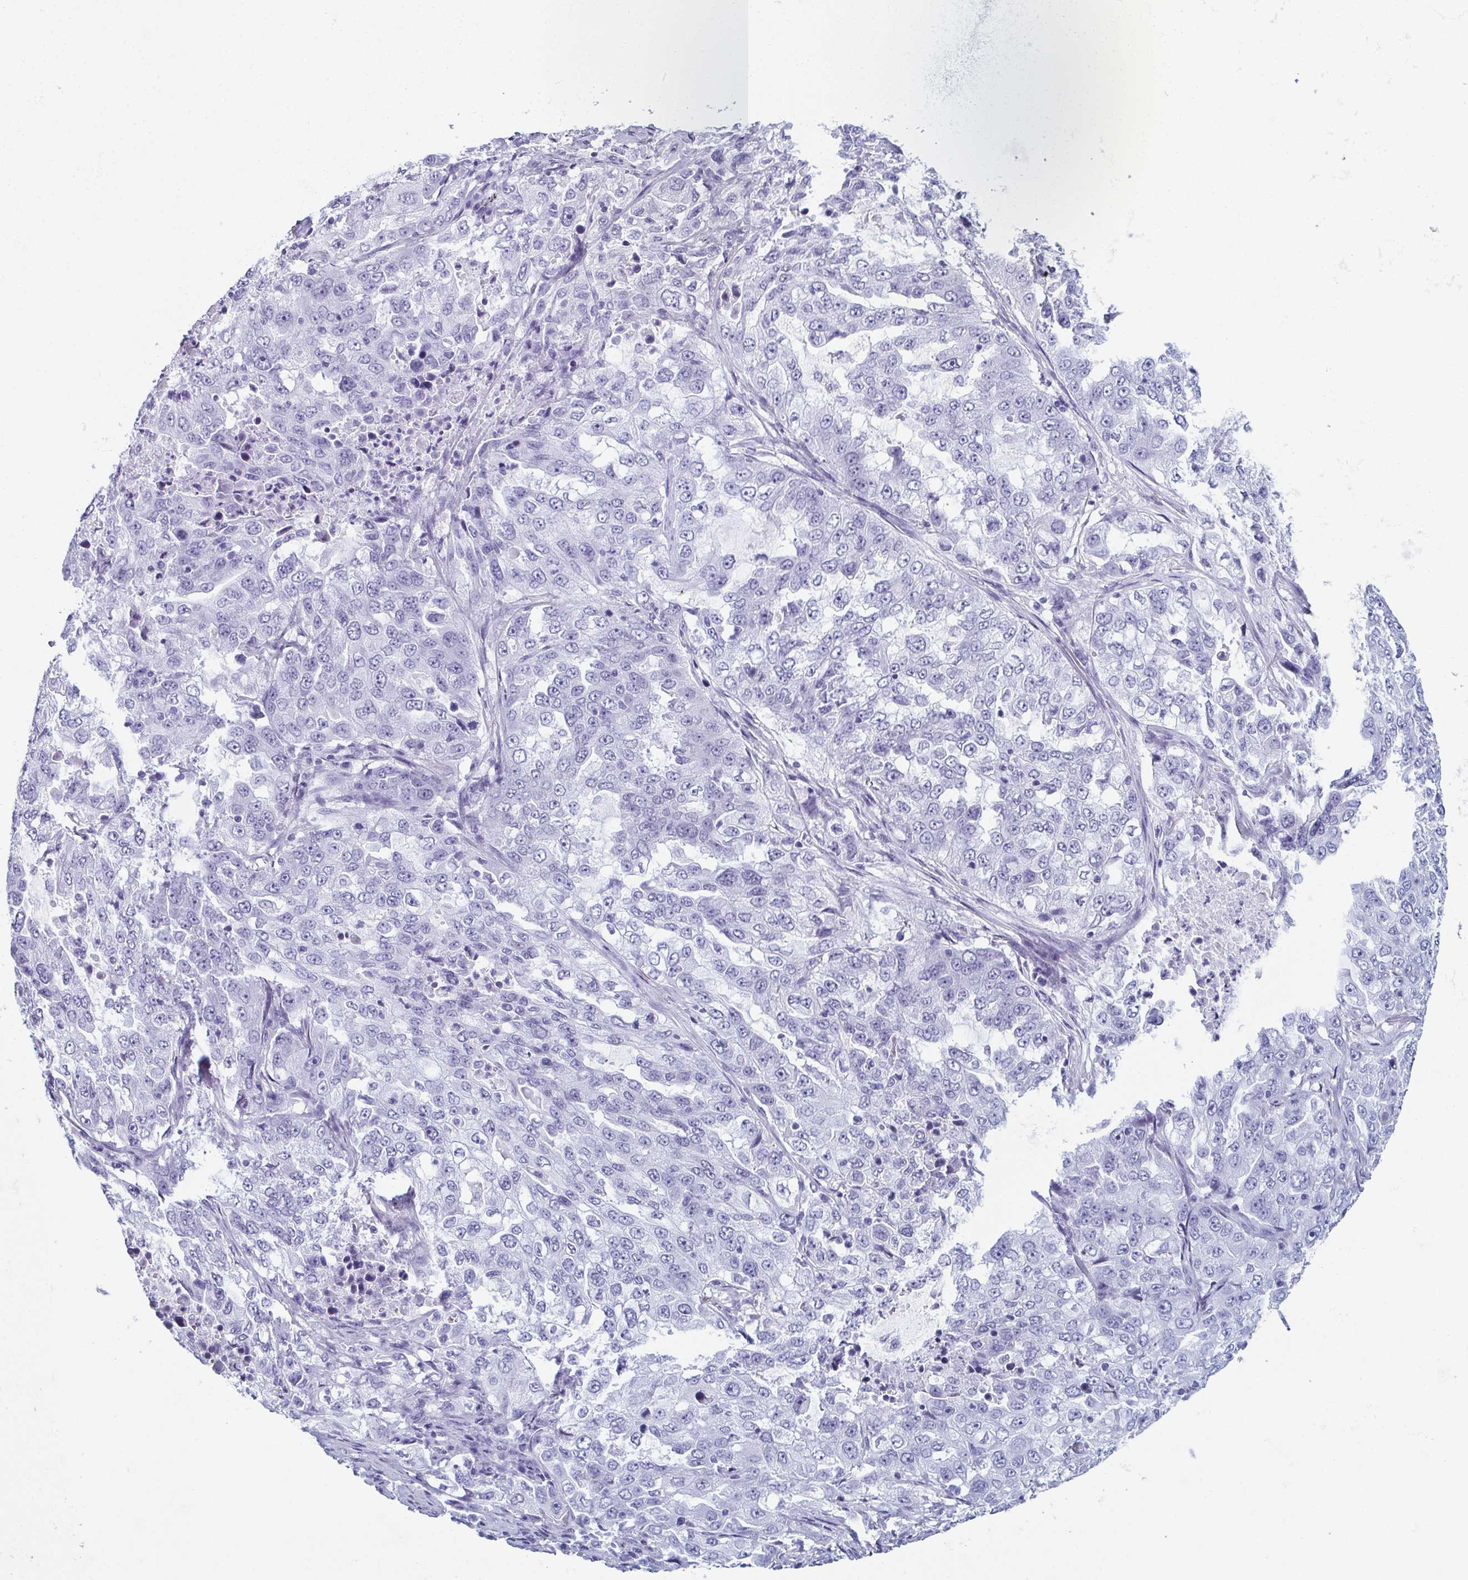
{"staining": {"intensity": "negative", "quantity": "none", "location": "none"}, "tissue": "lung cancer", "cell_type": "Tumor cells", "image_type": "cancer", "snomed": [{"axis": "morphology", "description": "Adenocarcinoma, NOS"}, {"axis": "topography", "description": "Lung"}], "caption": "Lung adenocarcinoma stained for a protein using immunohistochemistry (IHC) displays no staining tumor cells.", "gene": "ENKUR", "patient": {"sex": "female", "age": 61}}